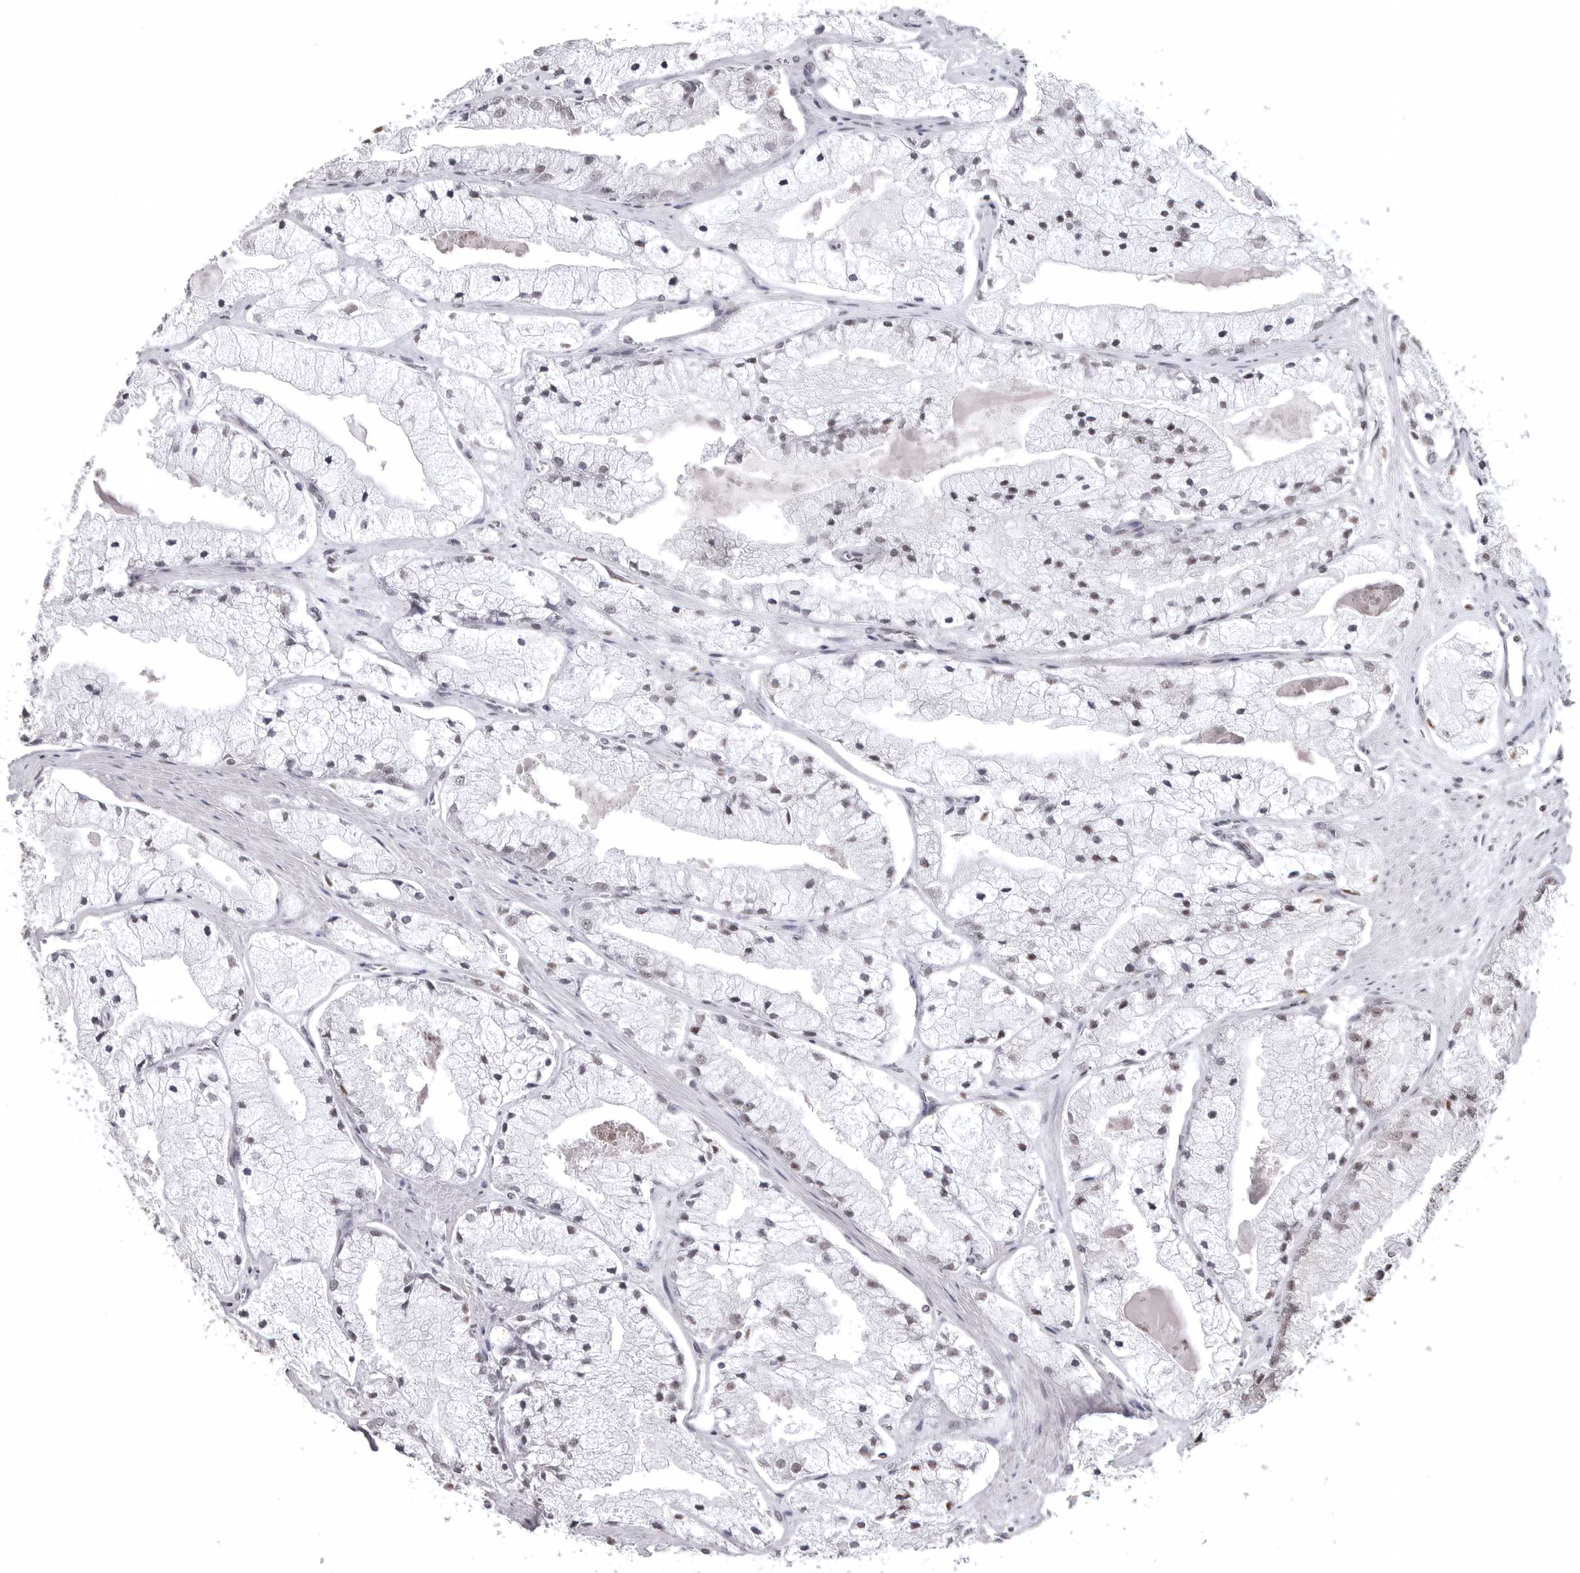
{"staining": {"intensity": "negative", "quantity": "none", "location": "none"}, "tissue": "prostate cancer", "cell_type": "Tumor cells", "image_type": "cancer", "snomed": [{"axis": "morphology", "description": "Adenocarcinoma, High grade"}, {"axis": "topography", "description": "Prostate"}], "caption": "Immunohistochemical staining of prostate high-grade adenocarcinoma demonstrates no significant expression in tumor cells.", "gene": "WRAP53", "patient": {"sex": "male", "age": 50}}